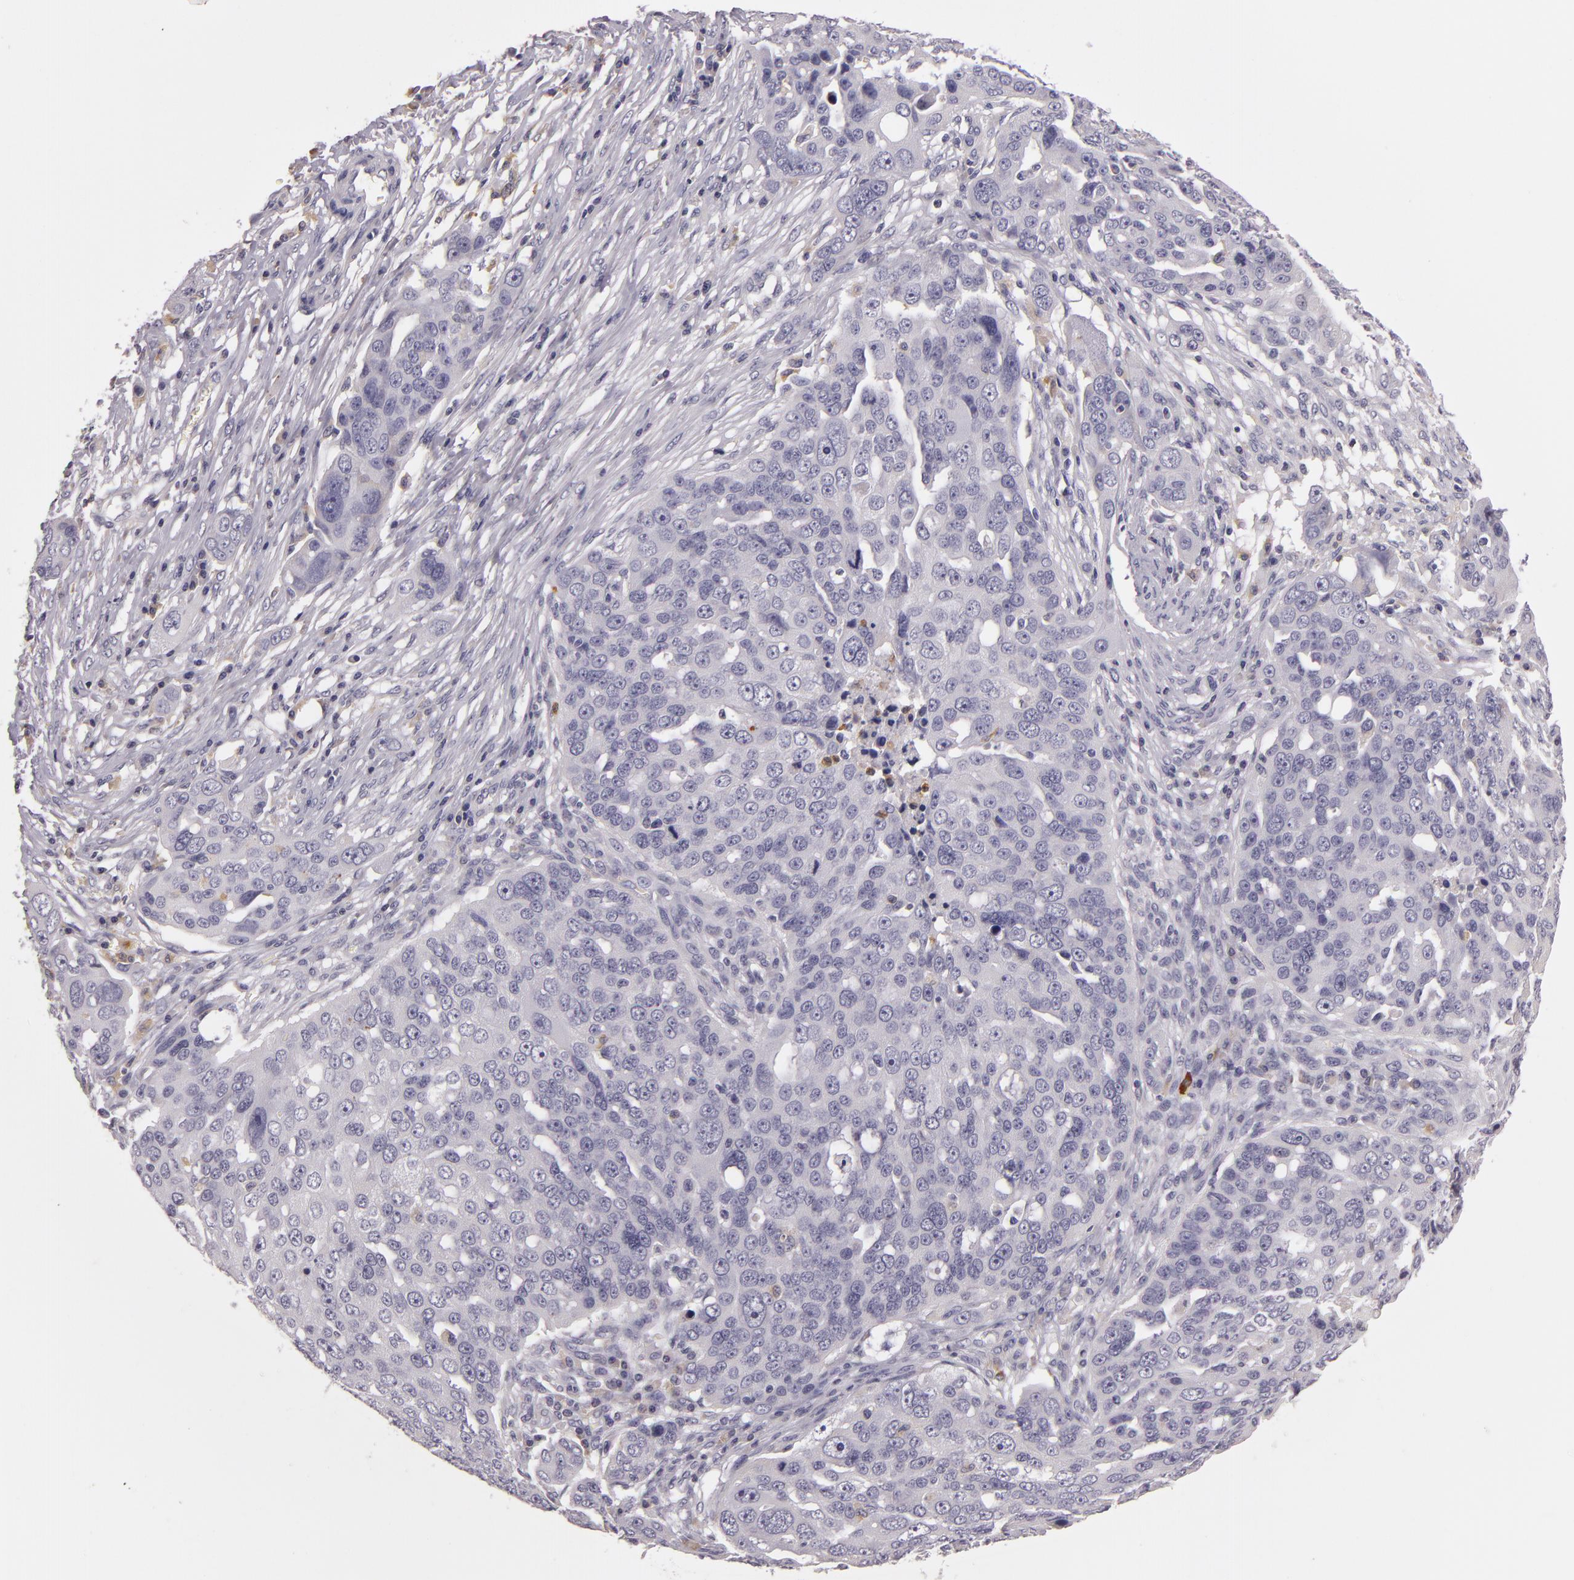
{"staining": {"intensity": "negative", "quantity": "none", "location": "none"}, "tissue": "ovarian cancer", "cell_type": "Tumor cells", "image_type": "cancer", "snomed": [{"axis": "morphology", "description": "Carcinoma, endometroid"}, {"axis": "topography", "description": "Ovary"}], "caption": "Tumor cells are negative for protein expression in human ovarian cancer (endometroid carcinoma).", "gene": "TLR8", "patient": {"sex": "female", "age": 75}}